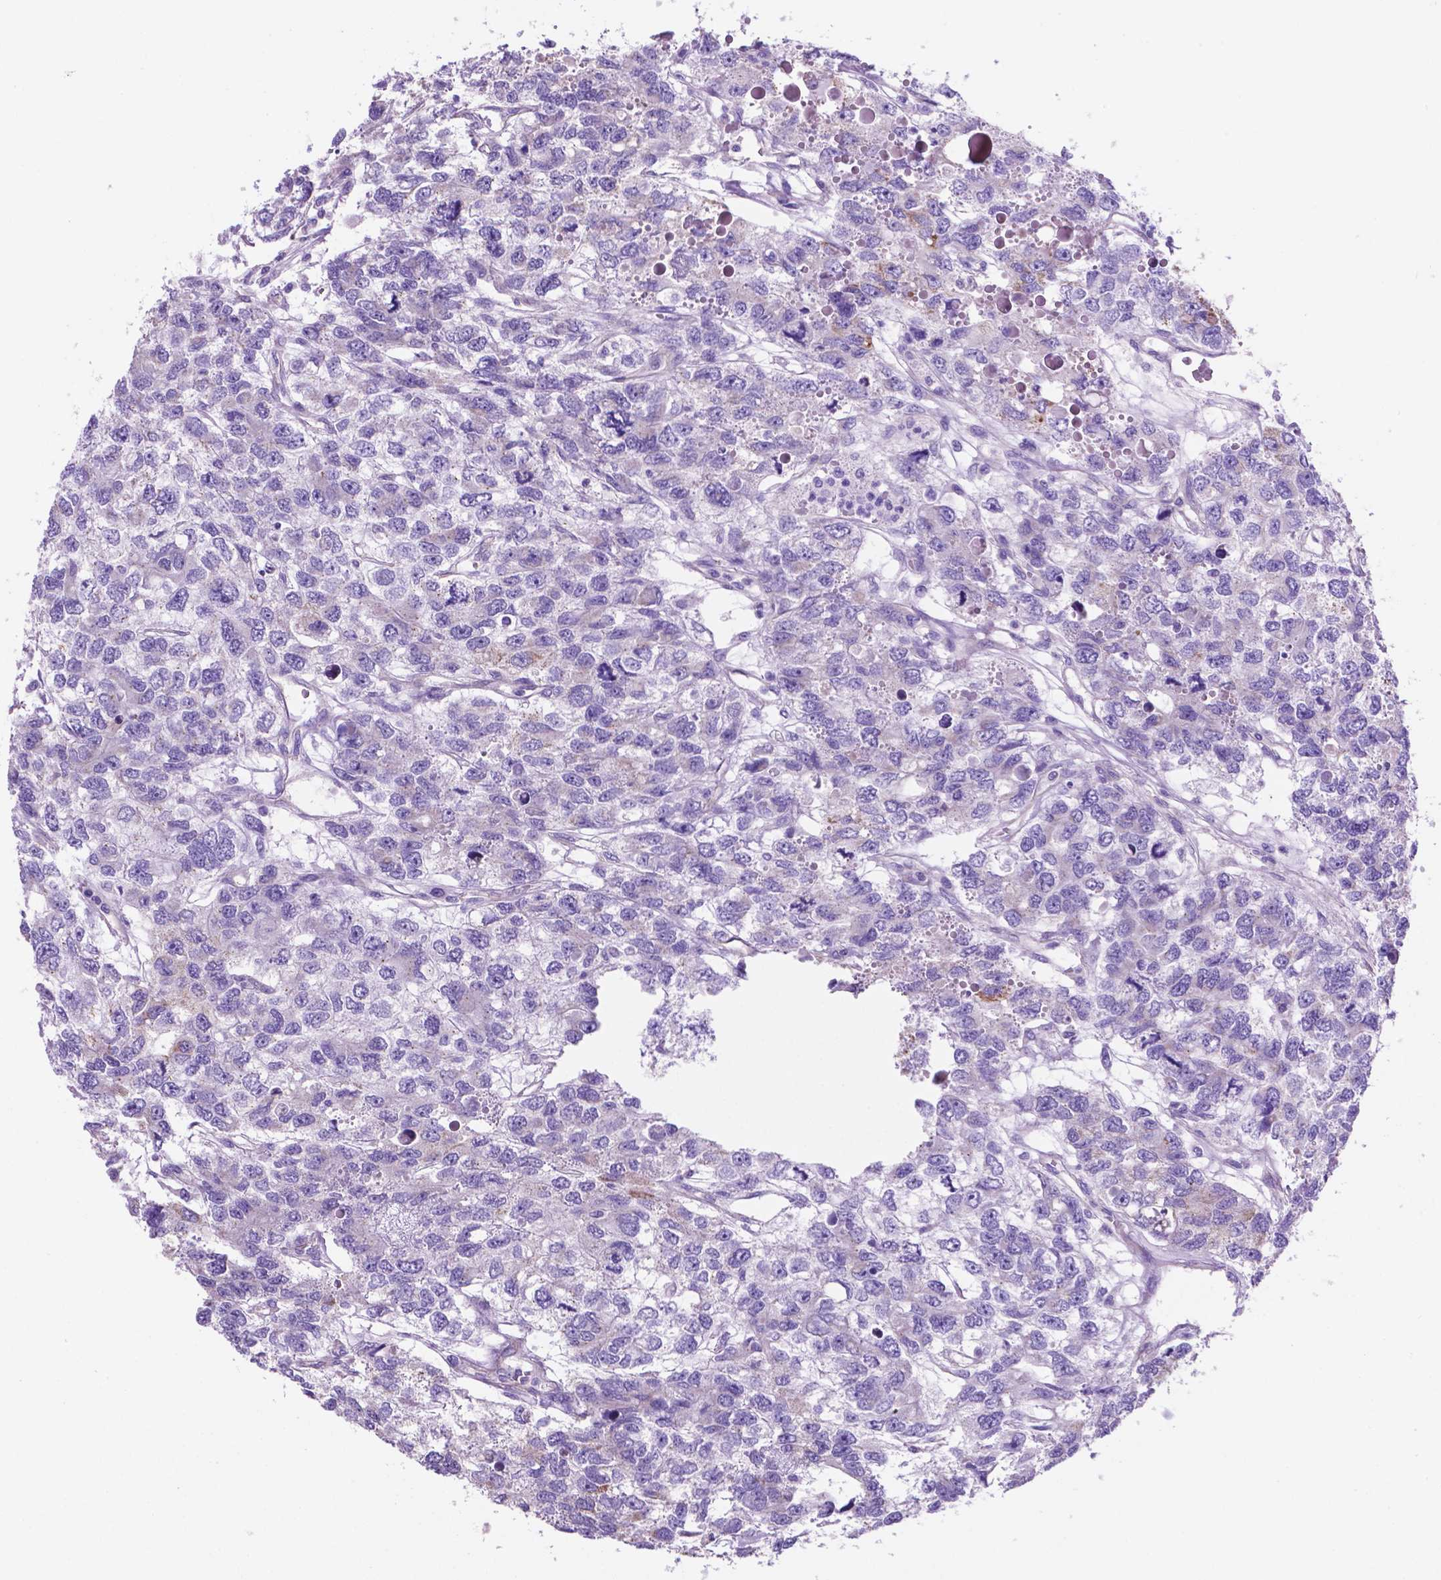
{"staining": {"intensity": "negative", "quantity": "none", "location": "none"}, "tissue": "testis cancer", "cell_type": "Tumor cells", "image_type": "cancer", "snomed": [{"axis": "morphology", "description": "Seminoma, NOS"}, {"axis": "topography", "description": "Testis"}], "caption": "Testis seminoma stained for a protein using immunohistochemistry (IHC) demonstrates no expression tumor cells.", "gene": "TMEM121B", "patient": {"sex": "male", "age": 52}}